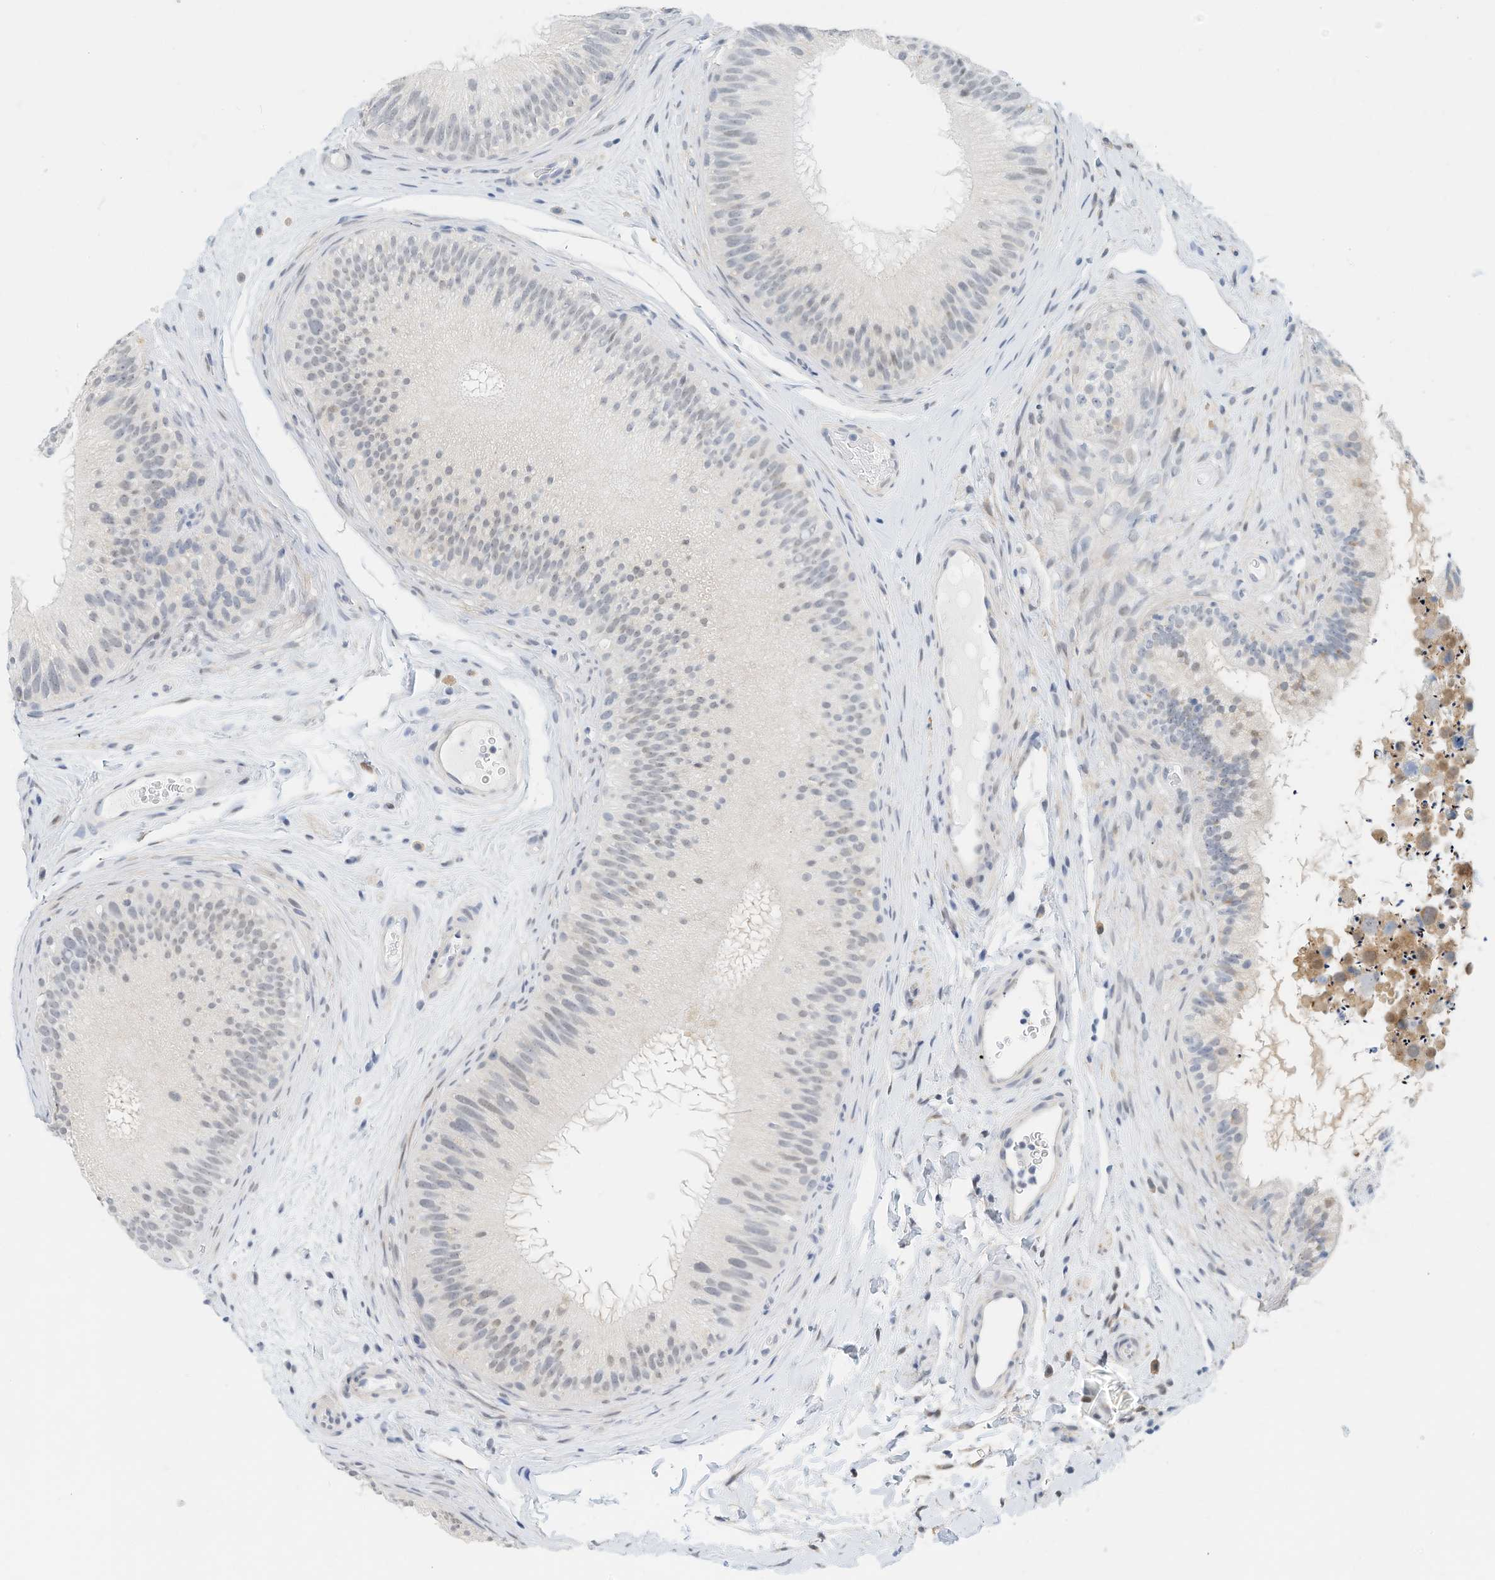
{"staining": {"intensity": "weak", "quantity": "<25%", "location": "nuclear"}, "tissue": "epididymis", "cell_type": "Glandular cells", "image_type": "normal", "snomed": [{"axis": "morphology", "description": "Normal tissue, NOS"}, {"axis": "topography", "description": "Epididymis"}], "caption": "Micrograph shows no protein positivity in glandular cells of unremarkable epididymis. (IHC, brightfield microscopy, high magnification).", "gene": "ARHGAP28", "patient": {"sex": "male", "age": 45}}